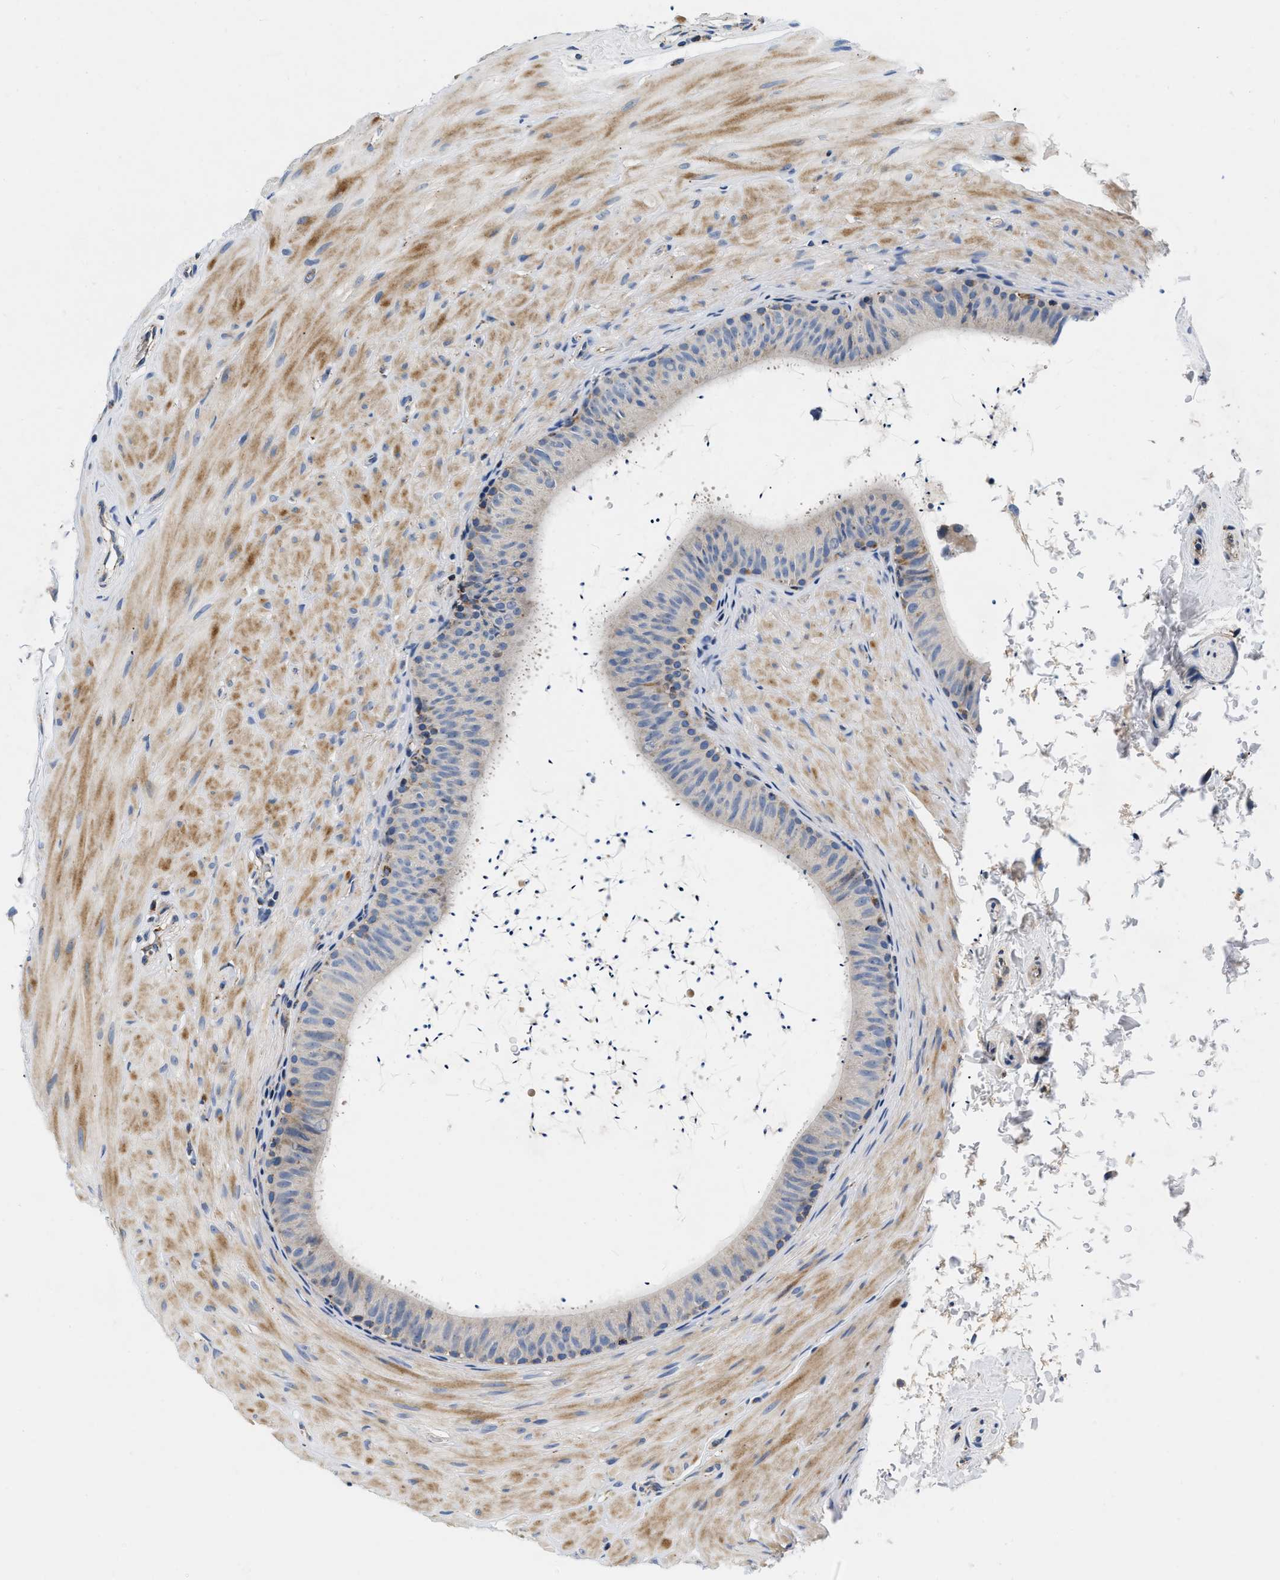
{"staining": {"intensity": "negative", "quantity": "none", "location": "none"}, "tissue": "epididymis", "cell_type": "Glandular cells", "image_type": "normal", "snomed": [{"axis": "morphology", "description": "Normal tissue, NOS"}, {"axis": "topography", "description": "Epididymis"}], "caption": "Immunohistochemical staining of normal human epididymis exhibits no significant expression in glandular cells. (DAB (3,3'-diaminobenzidine) immunohistochemistry (IHC) with hematoxylin counter stain).", "gene": "PDP1", "patient": {"sex": "male", "age": 34}}